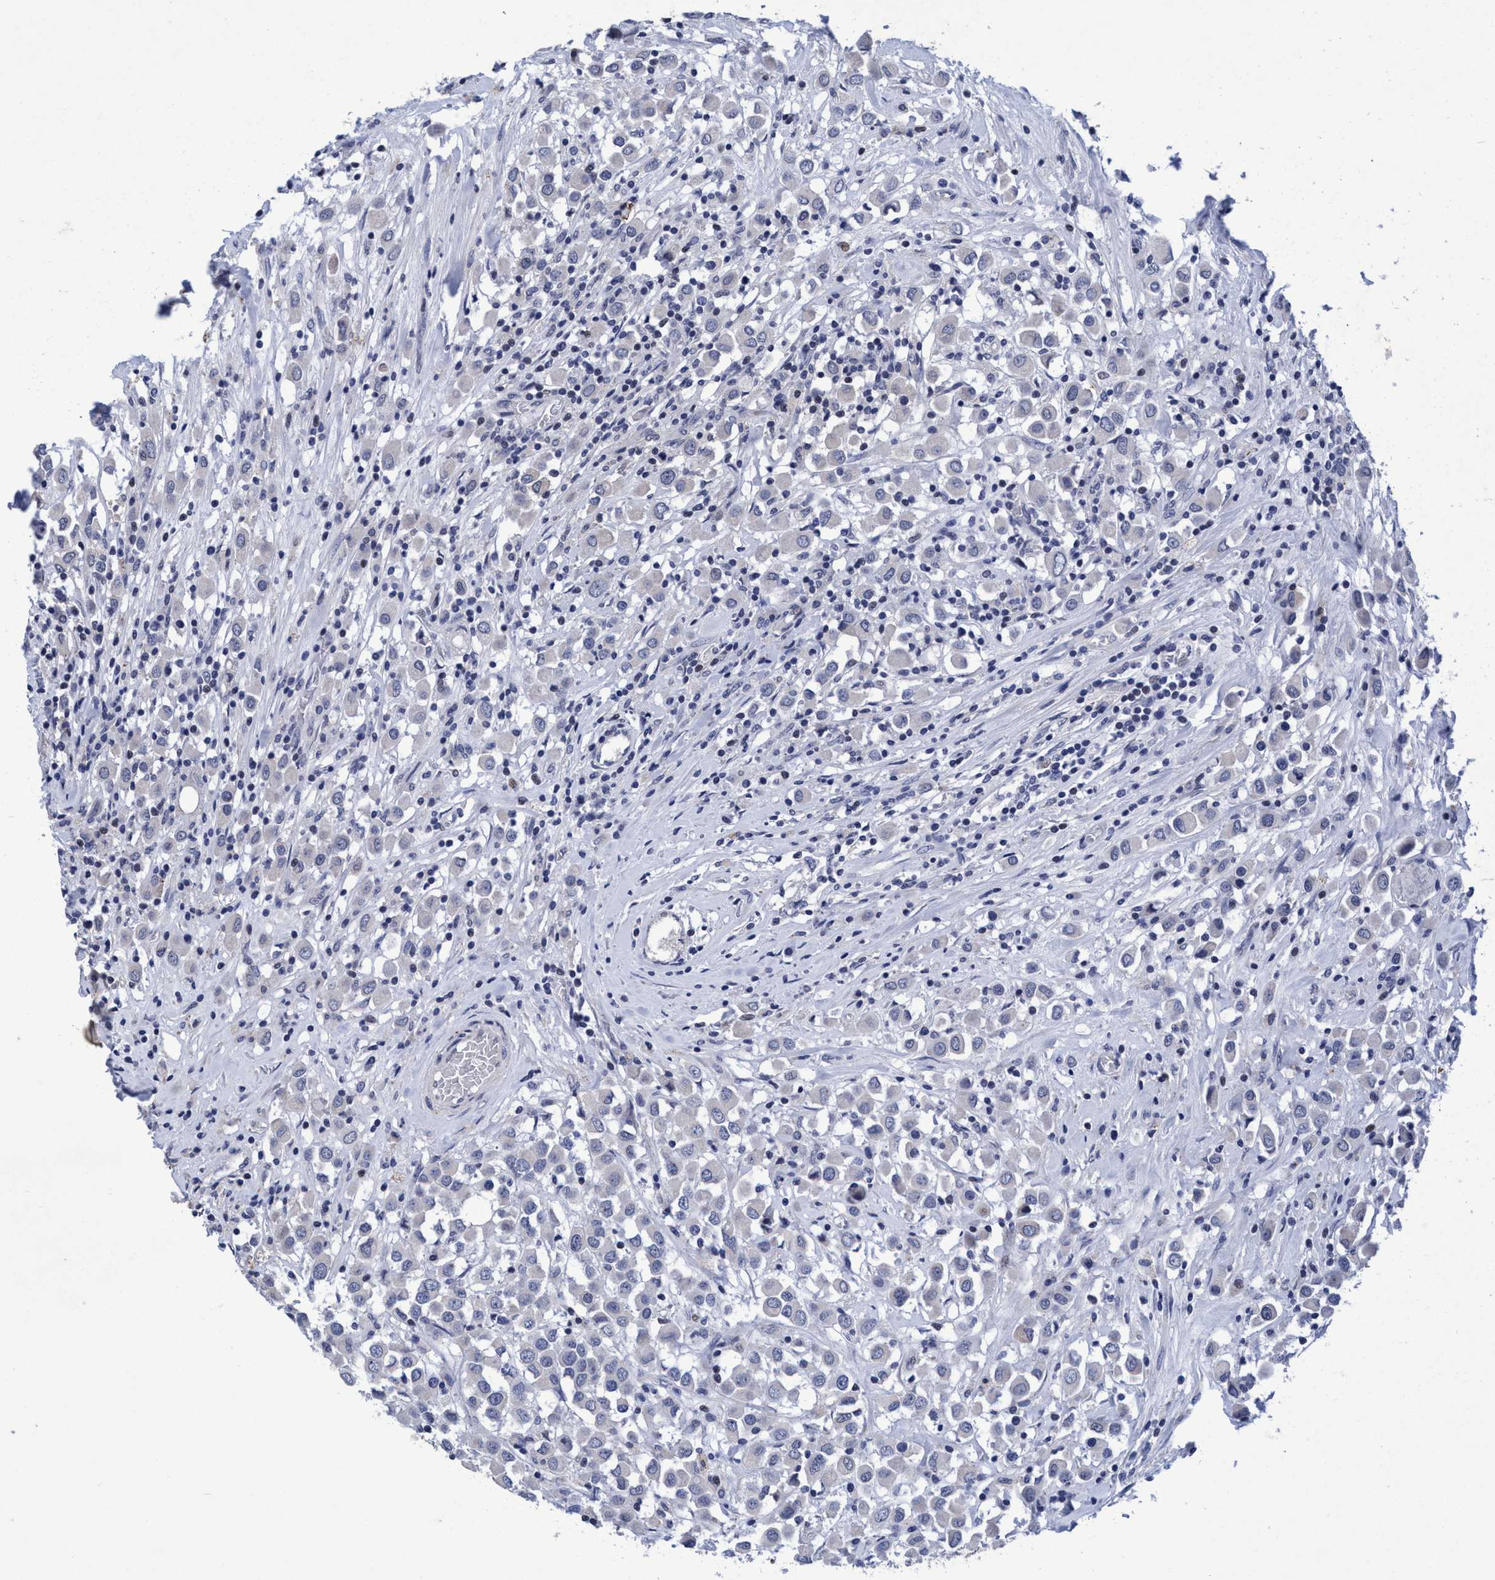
{"staining": {"intensity": "negative", "quantity": "none", "location": "none"}, "tissue": "breast cancer", "cell_type": "Tumor cells", "image_type": "cancer", "snomed": [{"axis": "morphology", "description": "Duct carcinoma"}, {"axis": "topography", "description": "Breast"}], "caption": "An image of human breast cancer (invasive ductal carcinoma) is negative for staining in tumor cells.", "gene": "GRB14", "patient": {"sex": "female", "age": 61}}